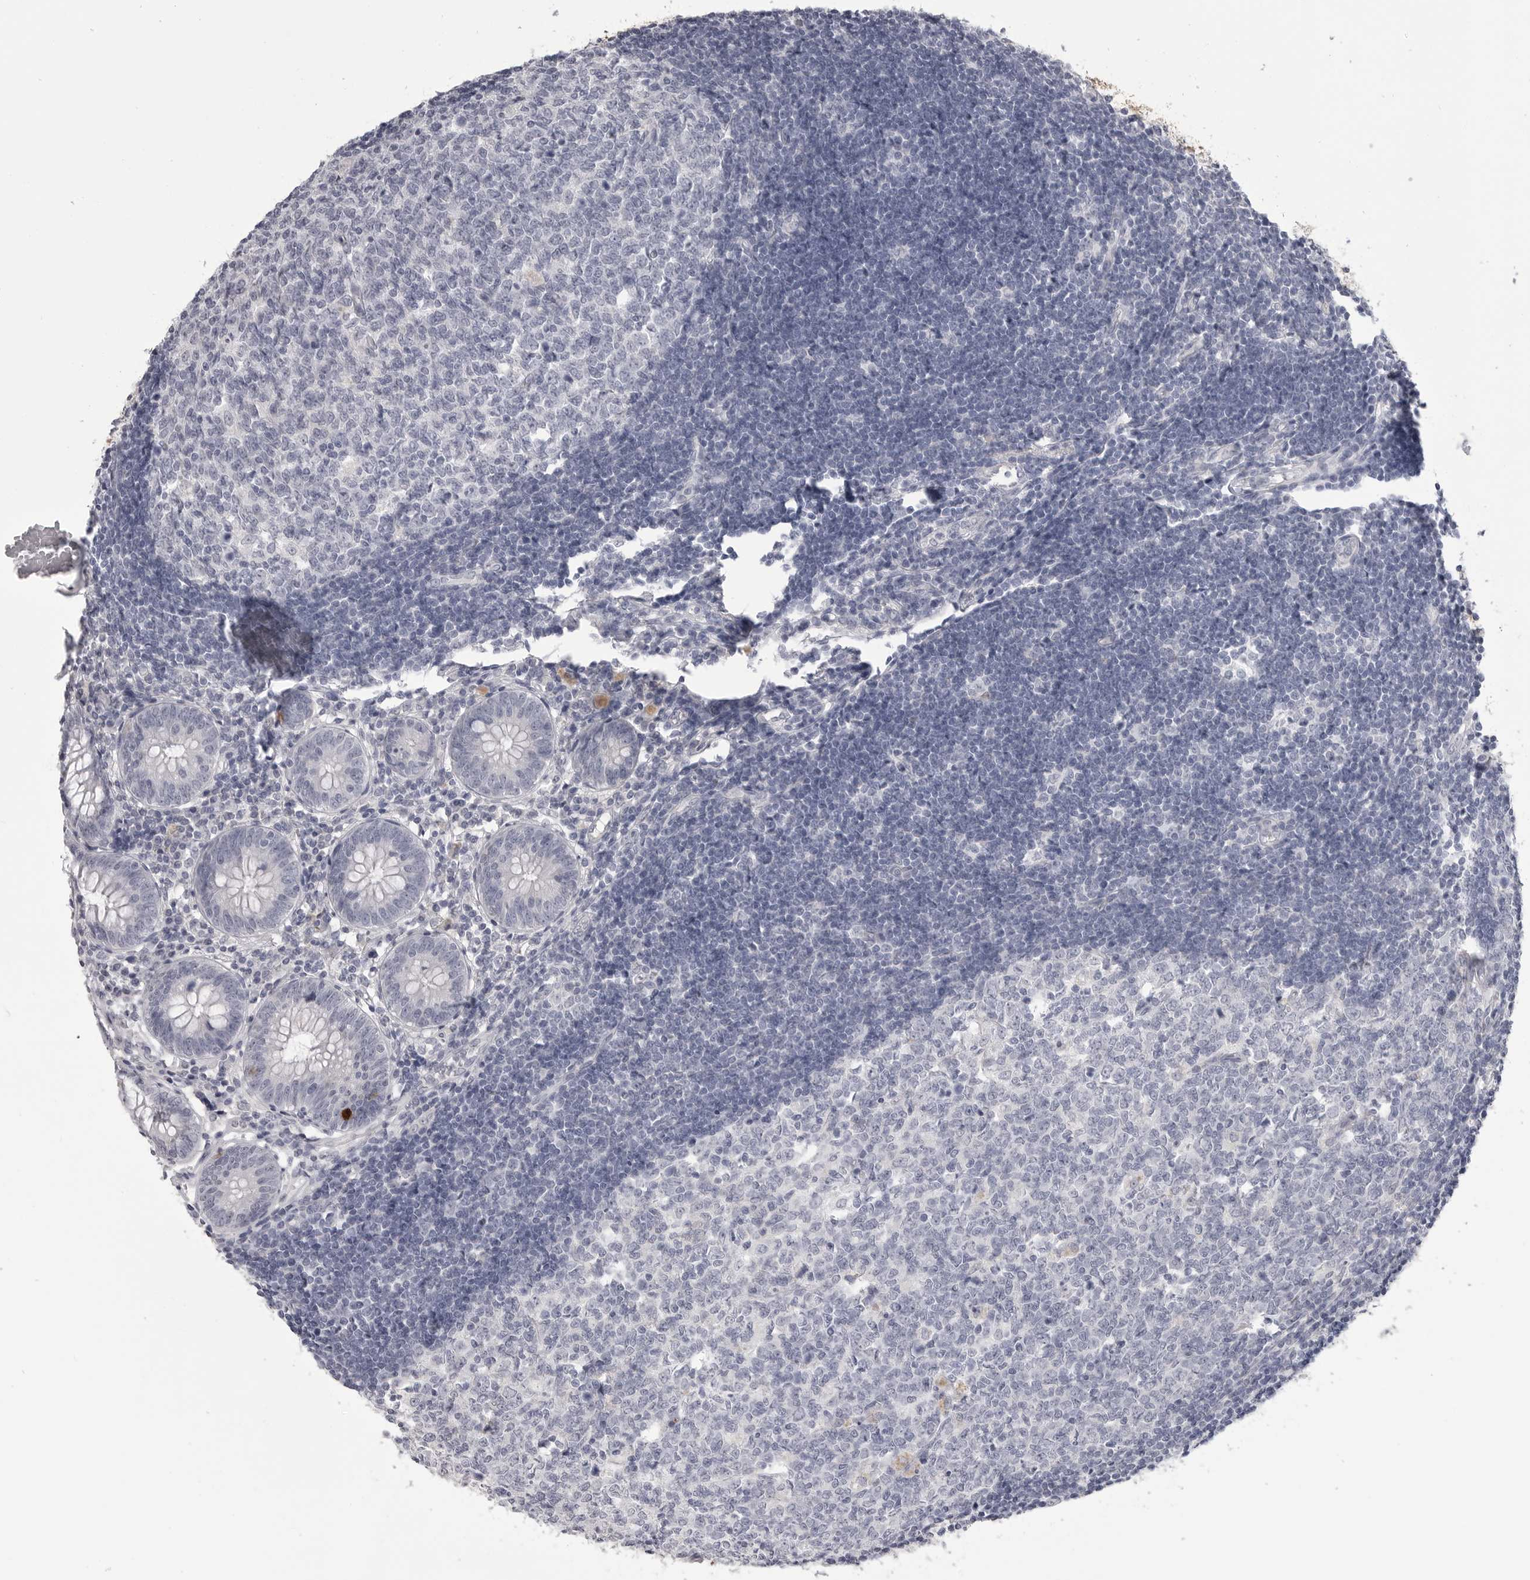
{"staining": {"intensity": "negative", "quantity": "none", "location": "none"}, "tissue": "appendix", "cell_type": "Glandular cells", "image_type": "normal", "snomed": [{"axis": "morphology", "description": "Normal tissue, NOS"}, {"axis": "topography", "description": "Appendix"}], "caption": "The immunohistochemistry (IHC) photomicrograph has no significant staining in glandular cells of appendix.", "gene": "TIMP1", "patient": {"sex": "female", "age": 54}}